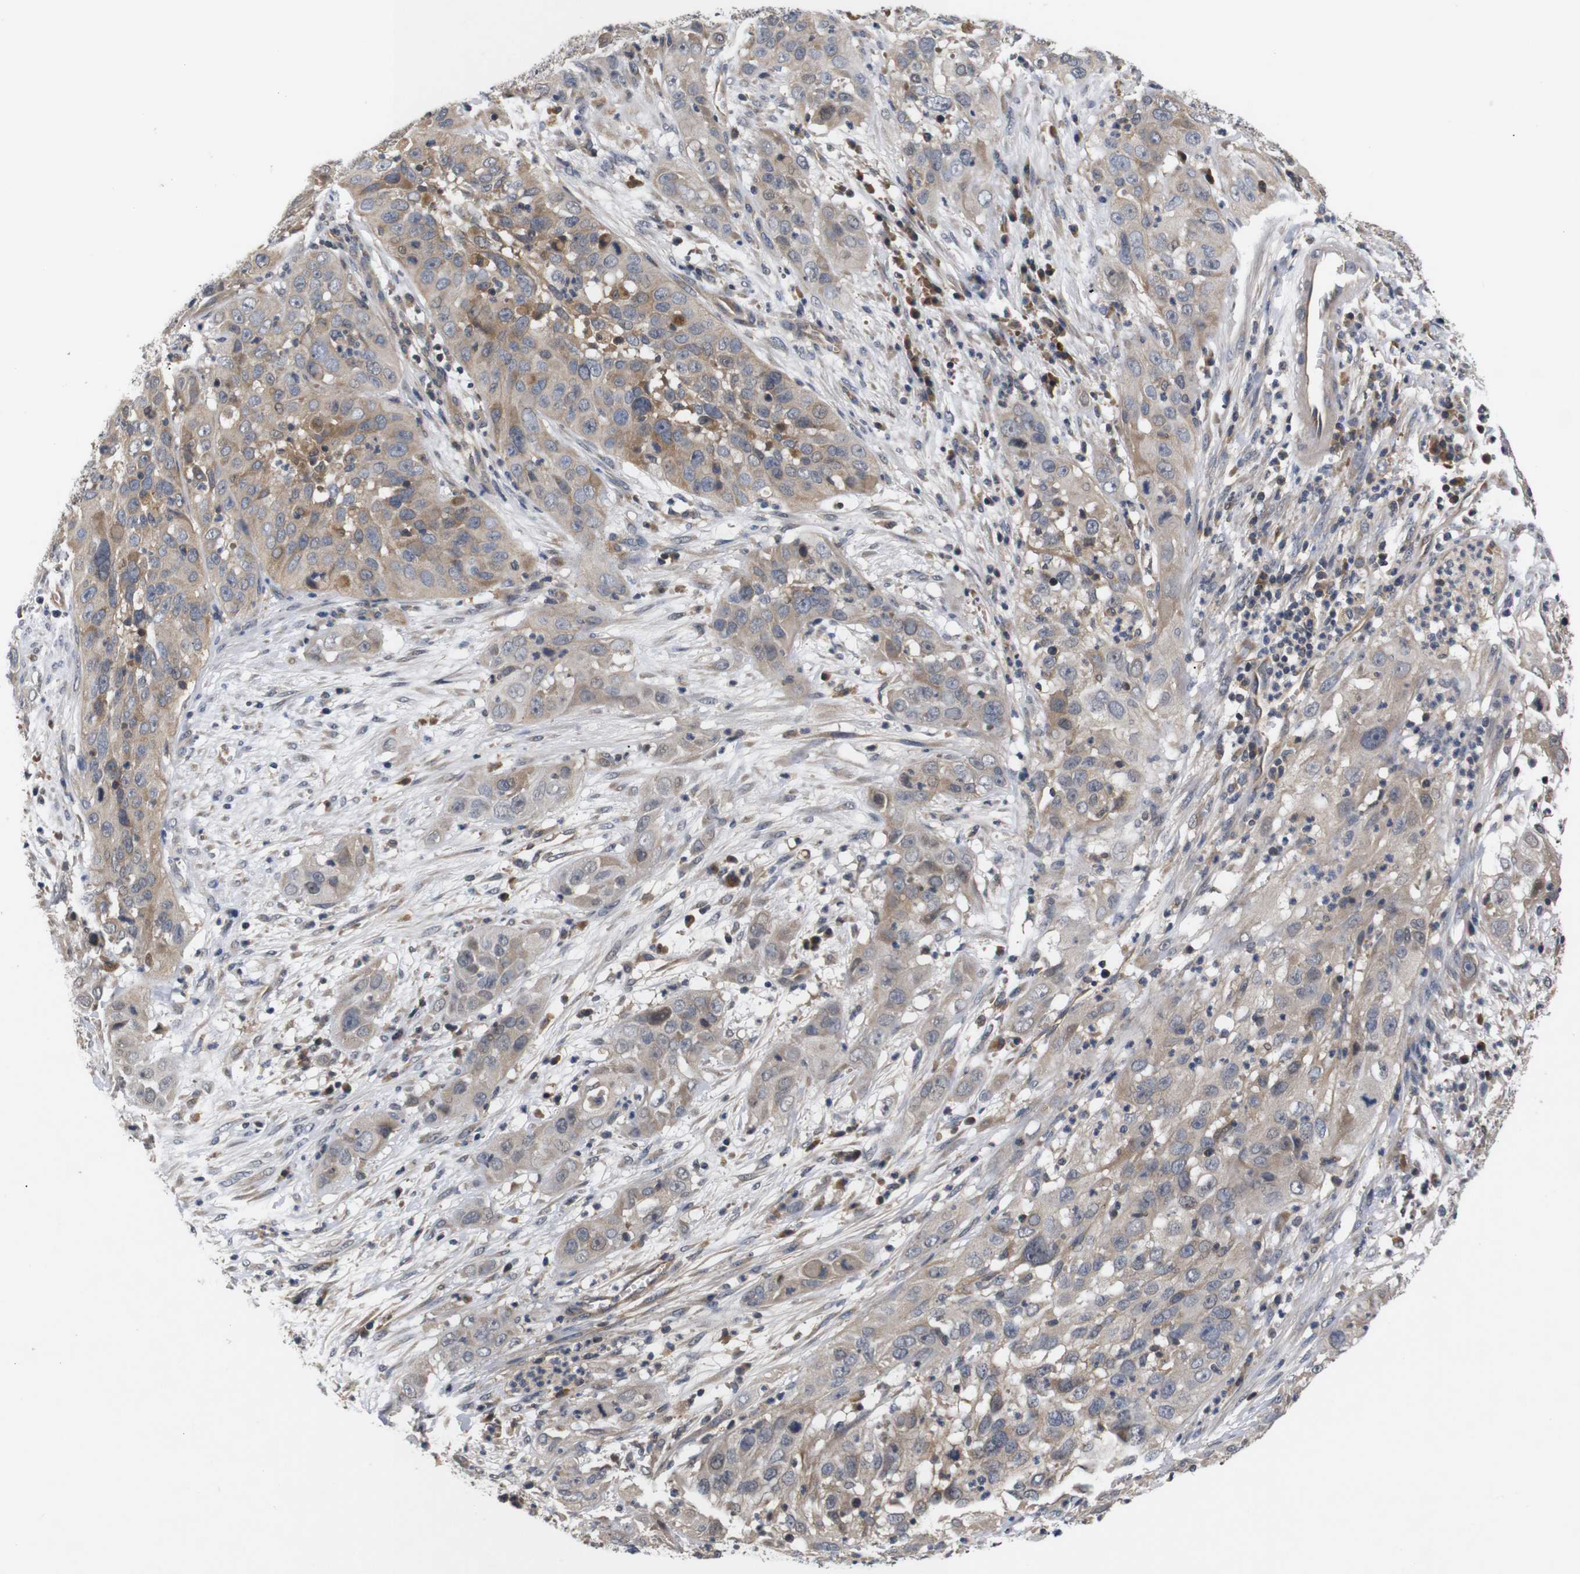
{"staining": {"intensity": "weak", "quantity": ">75%", "location": "cytoplasmic/membranous"}, "tissue": "cervical cancer", "cell_type": "Tumor cells", "image_type": "cancer", "snomed": [{"axis": "morphology", "description": "Squamous cell carcinoma, NOS"}, {"axis": "topography", "description": "Cervix"}], "caption": "Human cervical cancer (squamous cell carcinoma) stained with a protein marker displays weak staining in tumor cells.", "gene": "RIPK1", "patient": {"sex": "female", "age": 32}}